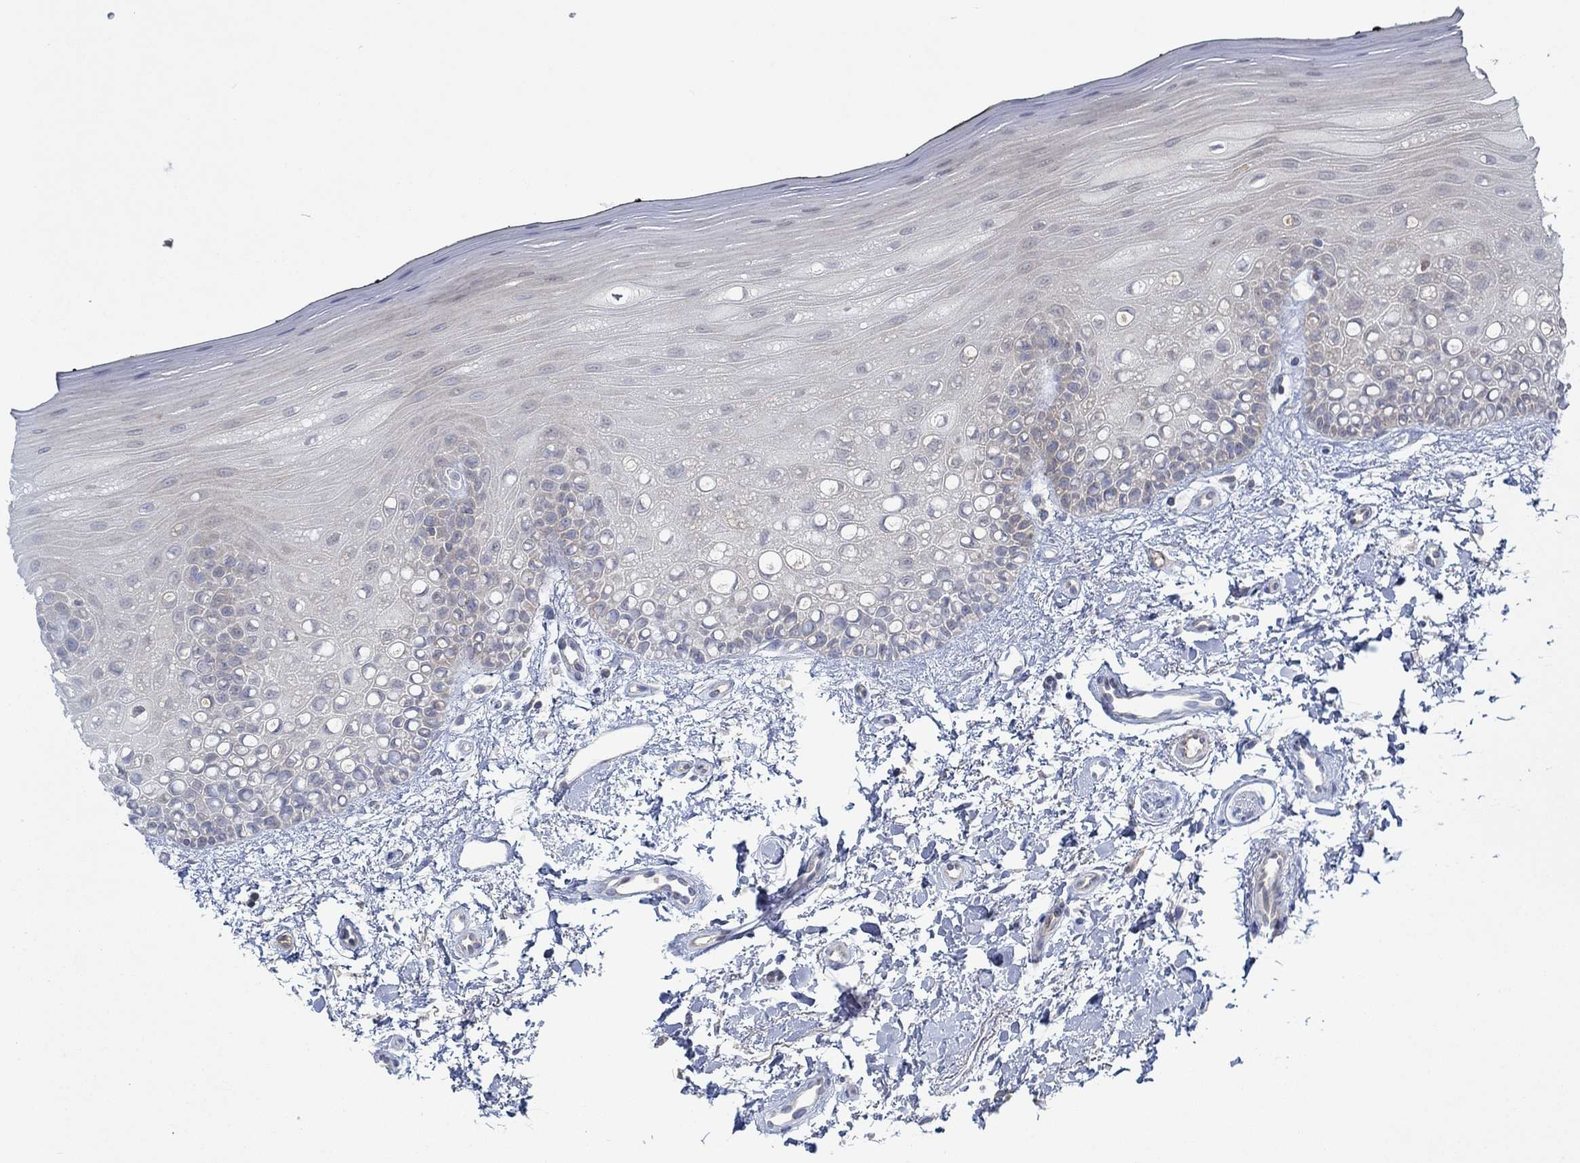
{"staining": {"intensity": "negative", "quantity": "none", "location": "none"}, "tissue": "oral mucosa", "cell_type": "Squamous epithelial cells", "image_type": "normal", "snomed": [{"axis": "morphology", "description": "Normal tissue, NOS"}, {"axis": "topography", "description": "Oral tissue"}], "caption": "An immunohistochemistry (IHC) photomicrograph of benign oral mucosa is shown. There is no staining in squamous epithelial cells of oral mucosa.", "gene": "MTHFR", "patient": {"sex": "female", "age": 78}}